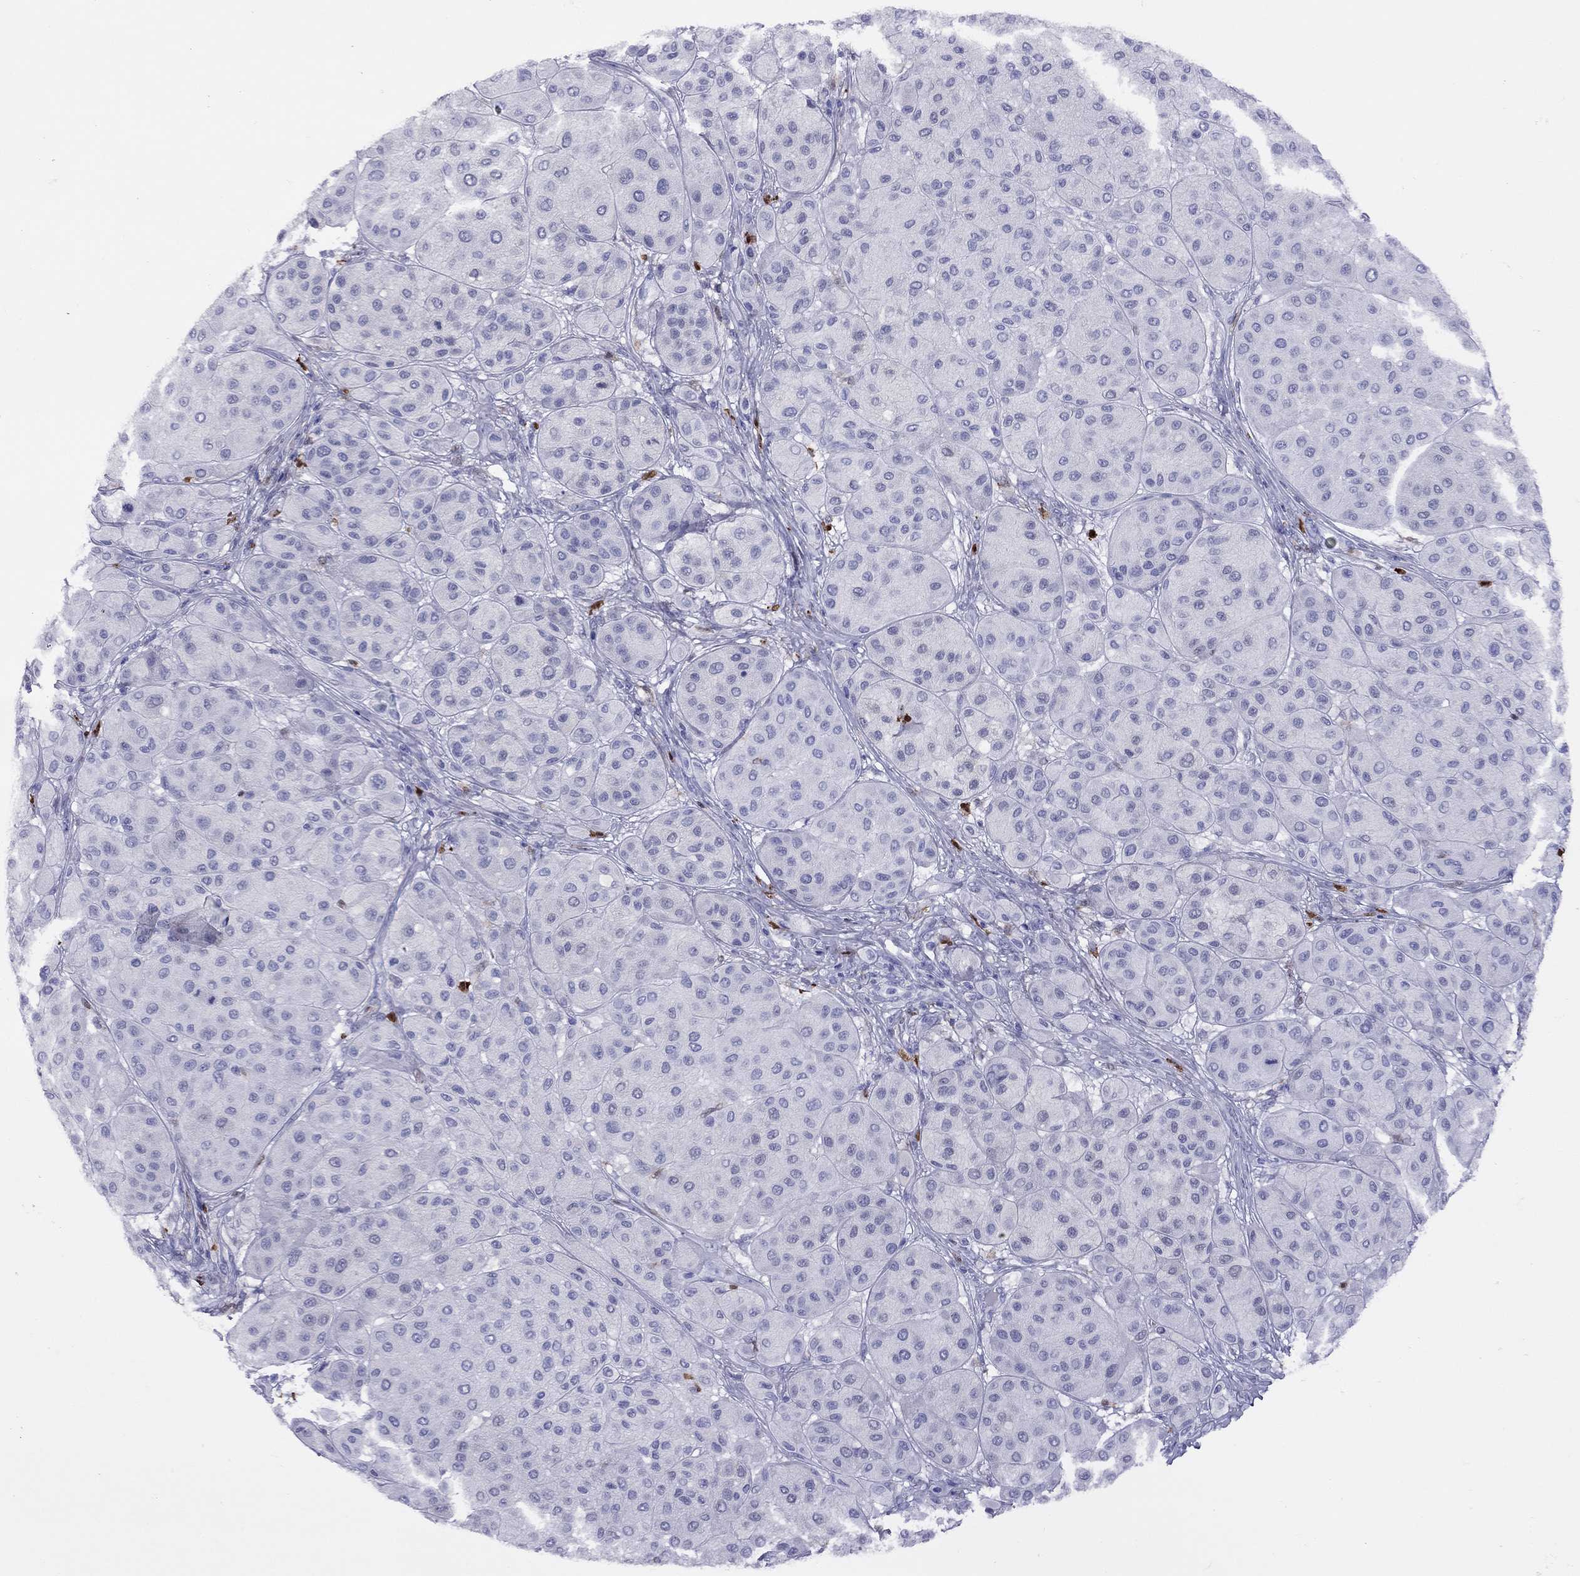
{"staining": {"intensity": "negative", "quantity": "none", "location": "none"}, "tissue": "melanoma", "cell_type": "Tumor cells", "image_type": "cancer", "snomed": [{"axis": "morphology", "description": "Malignant melanoma, Metastatic site"}, {"axis": "topography", "description": "Smooth muscle"}], "caption": "The micrograph exhibits no staining of tumor cells in malignant melanoma (metastatic site).", "gene": "SLAMF1", "patient": {"sex": "male", "age": 41}}